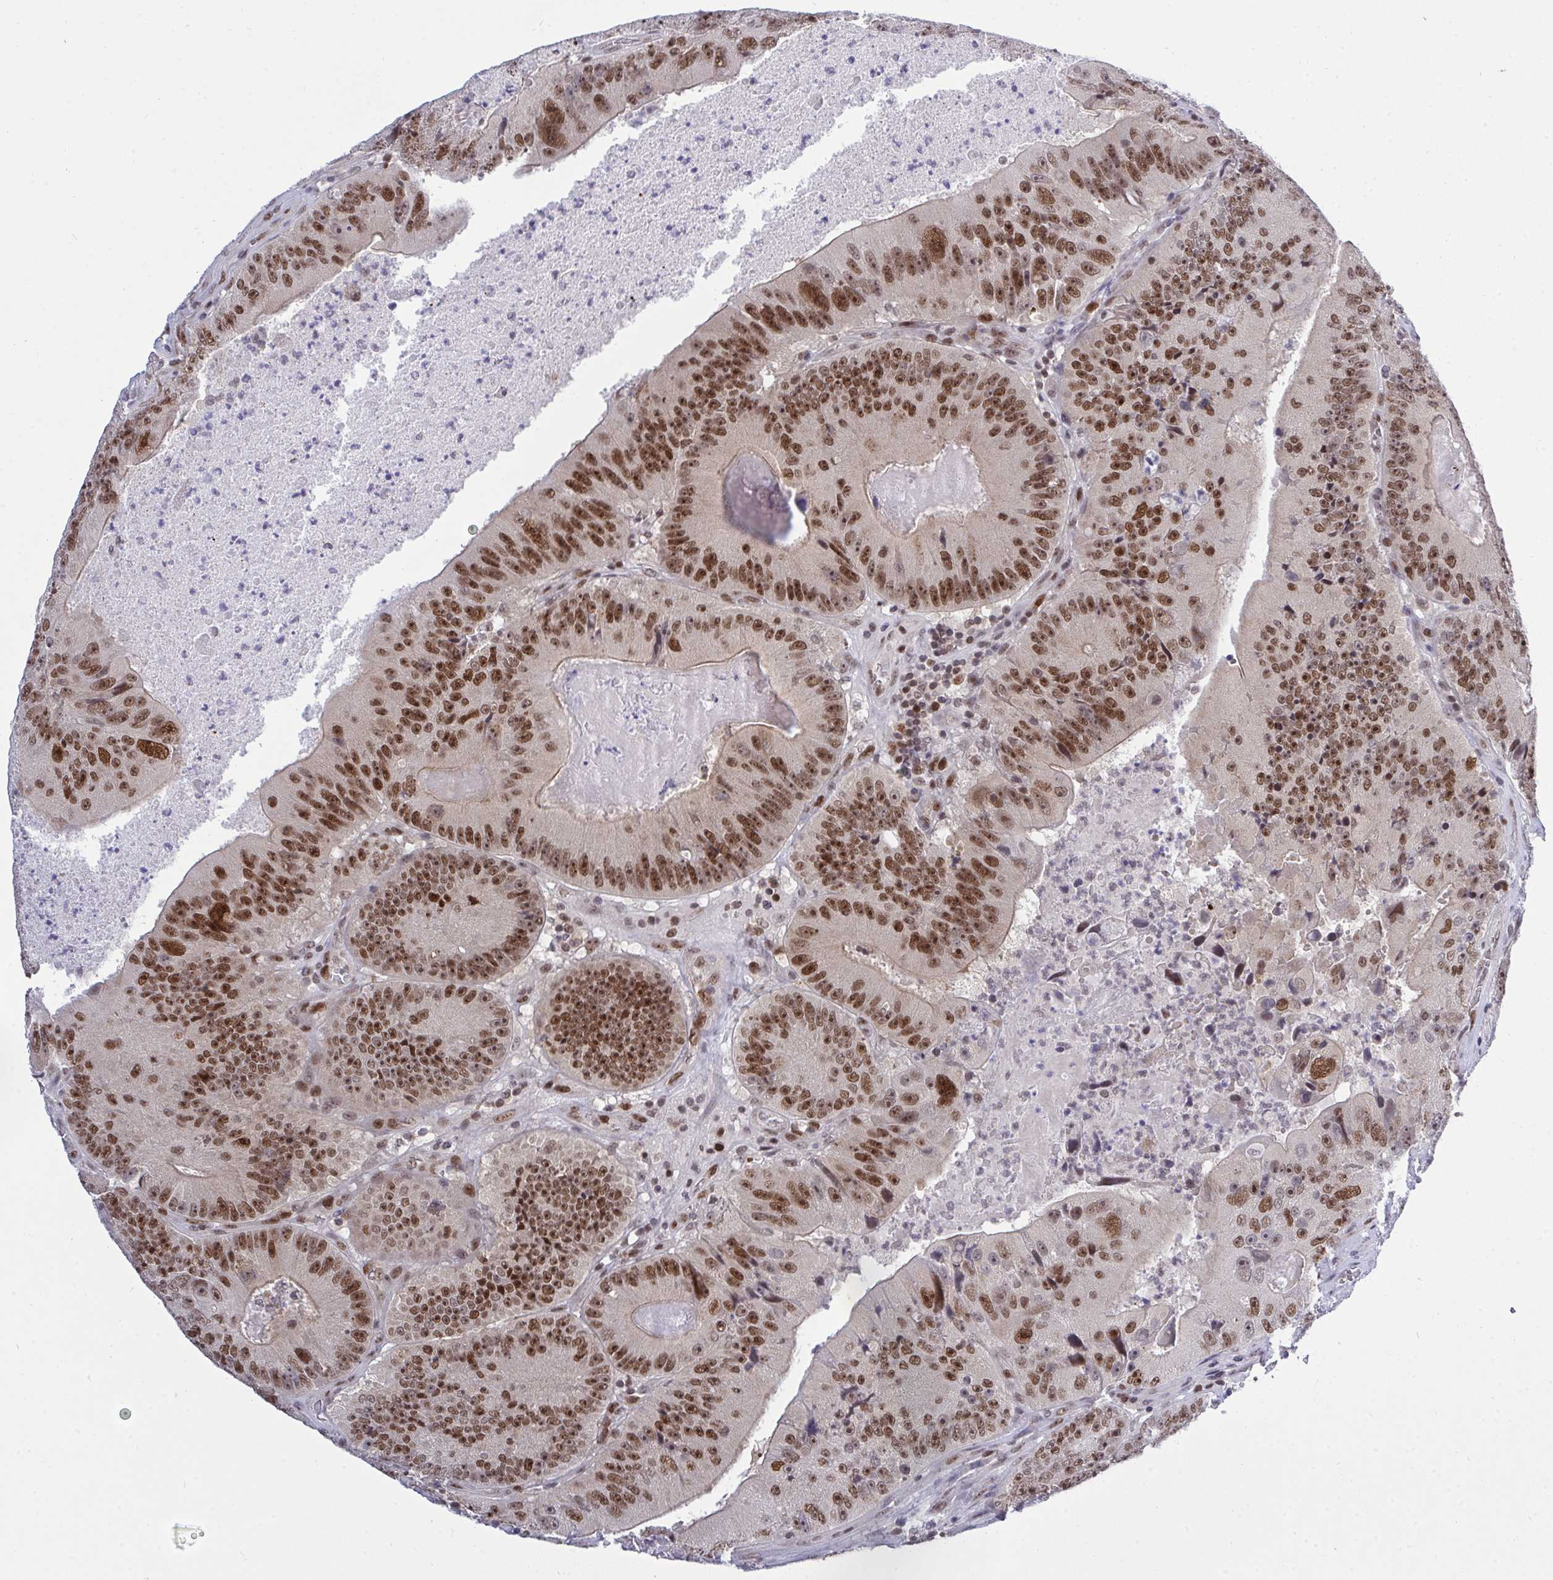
{"staining": {"intensity": "moderate", "quantity": ">75%", "location": "nuclear"}, "tissue": "colorectal cancer", "cell_type": "Tumor cells", "image_type": "cancer", "snomed": [{"axis": "morphology", "description": "Adenocarcinoma, NOS"}, {"axis": "topography", "description": "Colon"}], "caption": "This is a histology image of immunohistochemistry staining of colorectal cancer, which shows moderate expression in the nuclear of tumor cells.", "gene": "RFC4", "patient": {"sex": "female", "age": 86}}